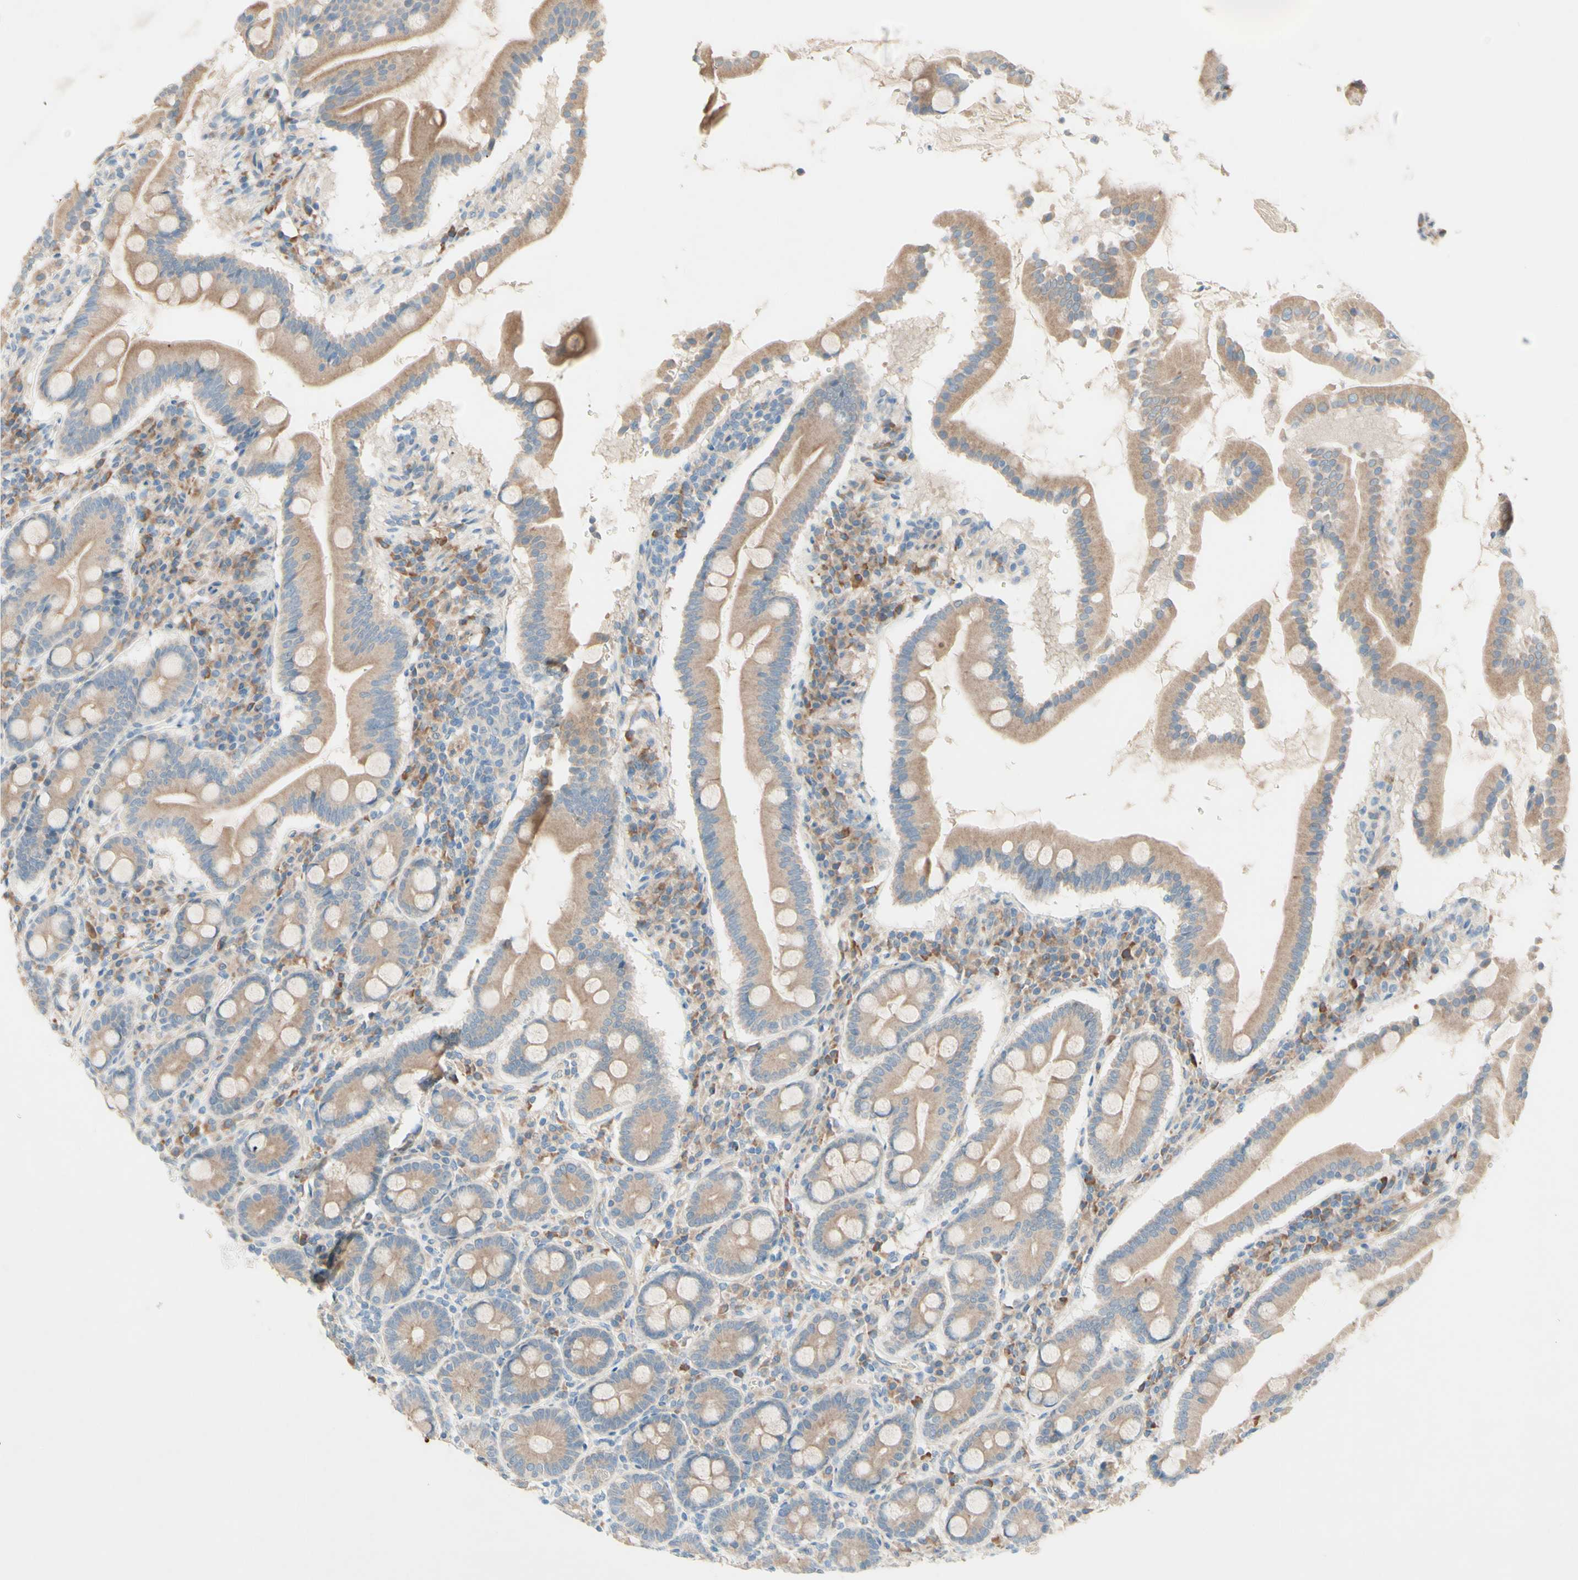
{"staining": {"intensity": "moderate", "quantity": ">75%", "location": "cytoplasmic/membranous"}, "tissue": "duodenum", "cell_type": "Glandular cells", "image_type": "normal", "snomed": [{"axis": "morphology", "description": "Normal tissue, NOS"}, {"axis": "topography", "description": "Duodenum"}], "caption": "The immunohistochemical stain labels moderate cytoplasmic/membranous positivity in glandular cells of normal duodenum. The staining was performed using DAB to visualize the protein expression in brown, while the nuclei were stained in blue with hematoxylin (Magnification: 20x).", "gene": "IL2", "patient": {"sex": "male", "age": 50}}